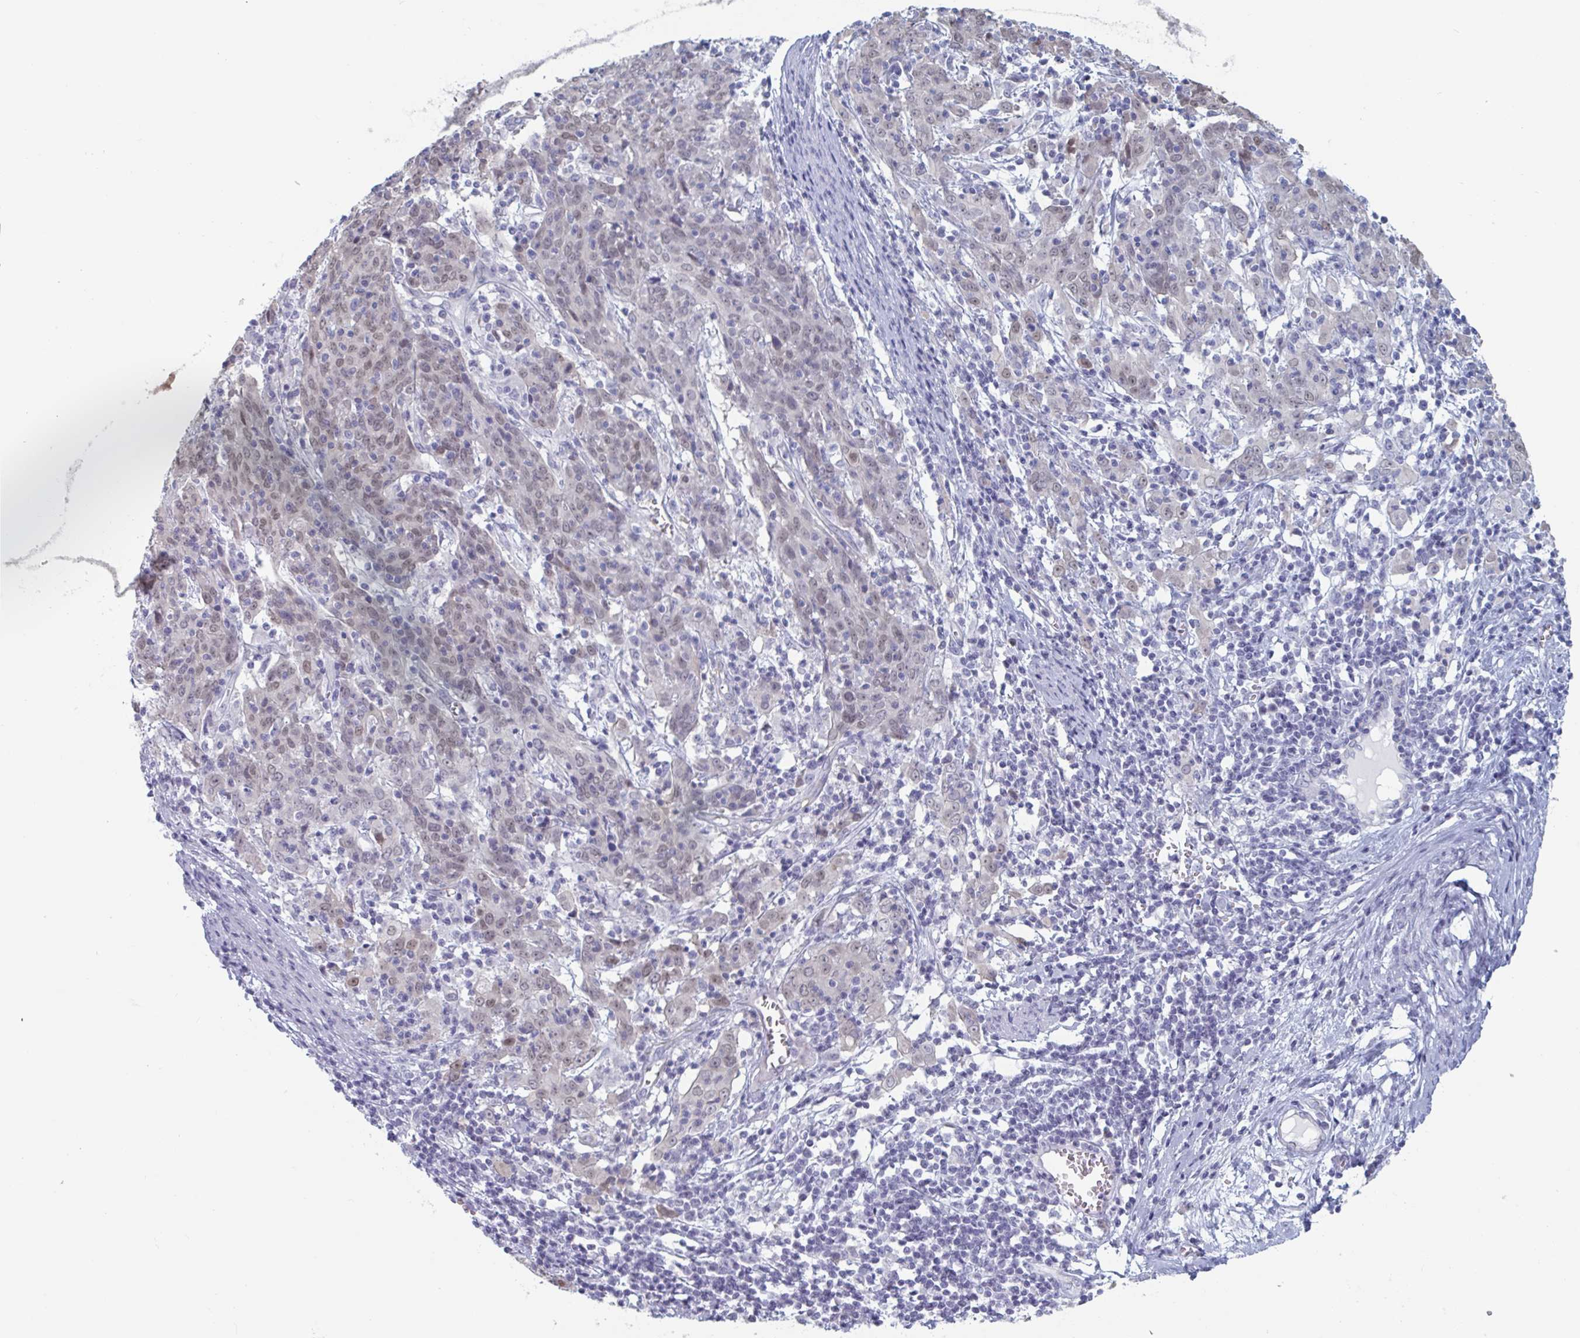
{"staining": {"intensity": "weak", "quantity": "<25%", "location": "nuclear"}, "tissue": "cervical cancer", "cell_type": "Tumor cells", "image_type": "cancer", "snomed": [{"axis": "morphology", "description": "Squamous cell carcinoma, NOS"}, {"axis": "topography", "description": "Cervix"}], "caption": "There is no significant staining in tumor cells of cervical squamous cell carcinoma.", "gene": "FOXA1", "patient": {"sex": "female", "age": 67}}